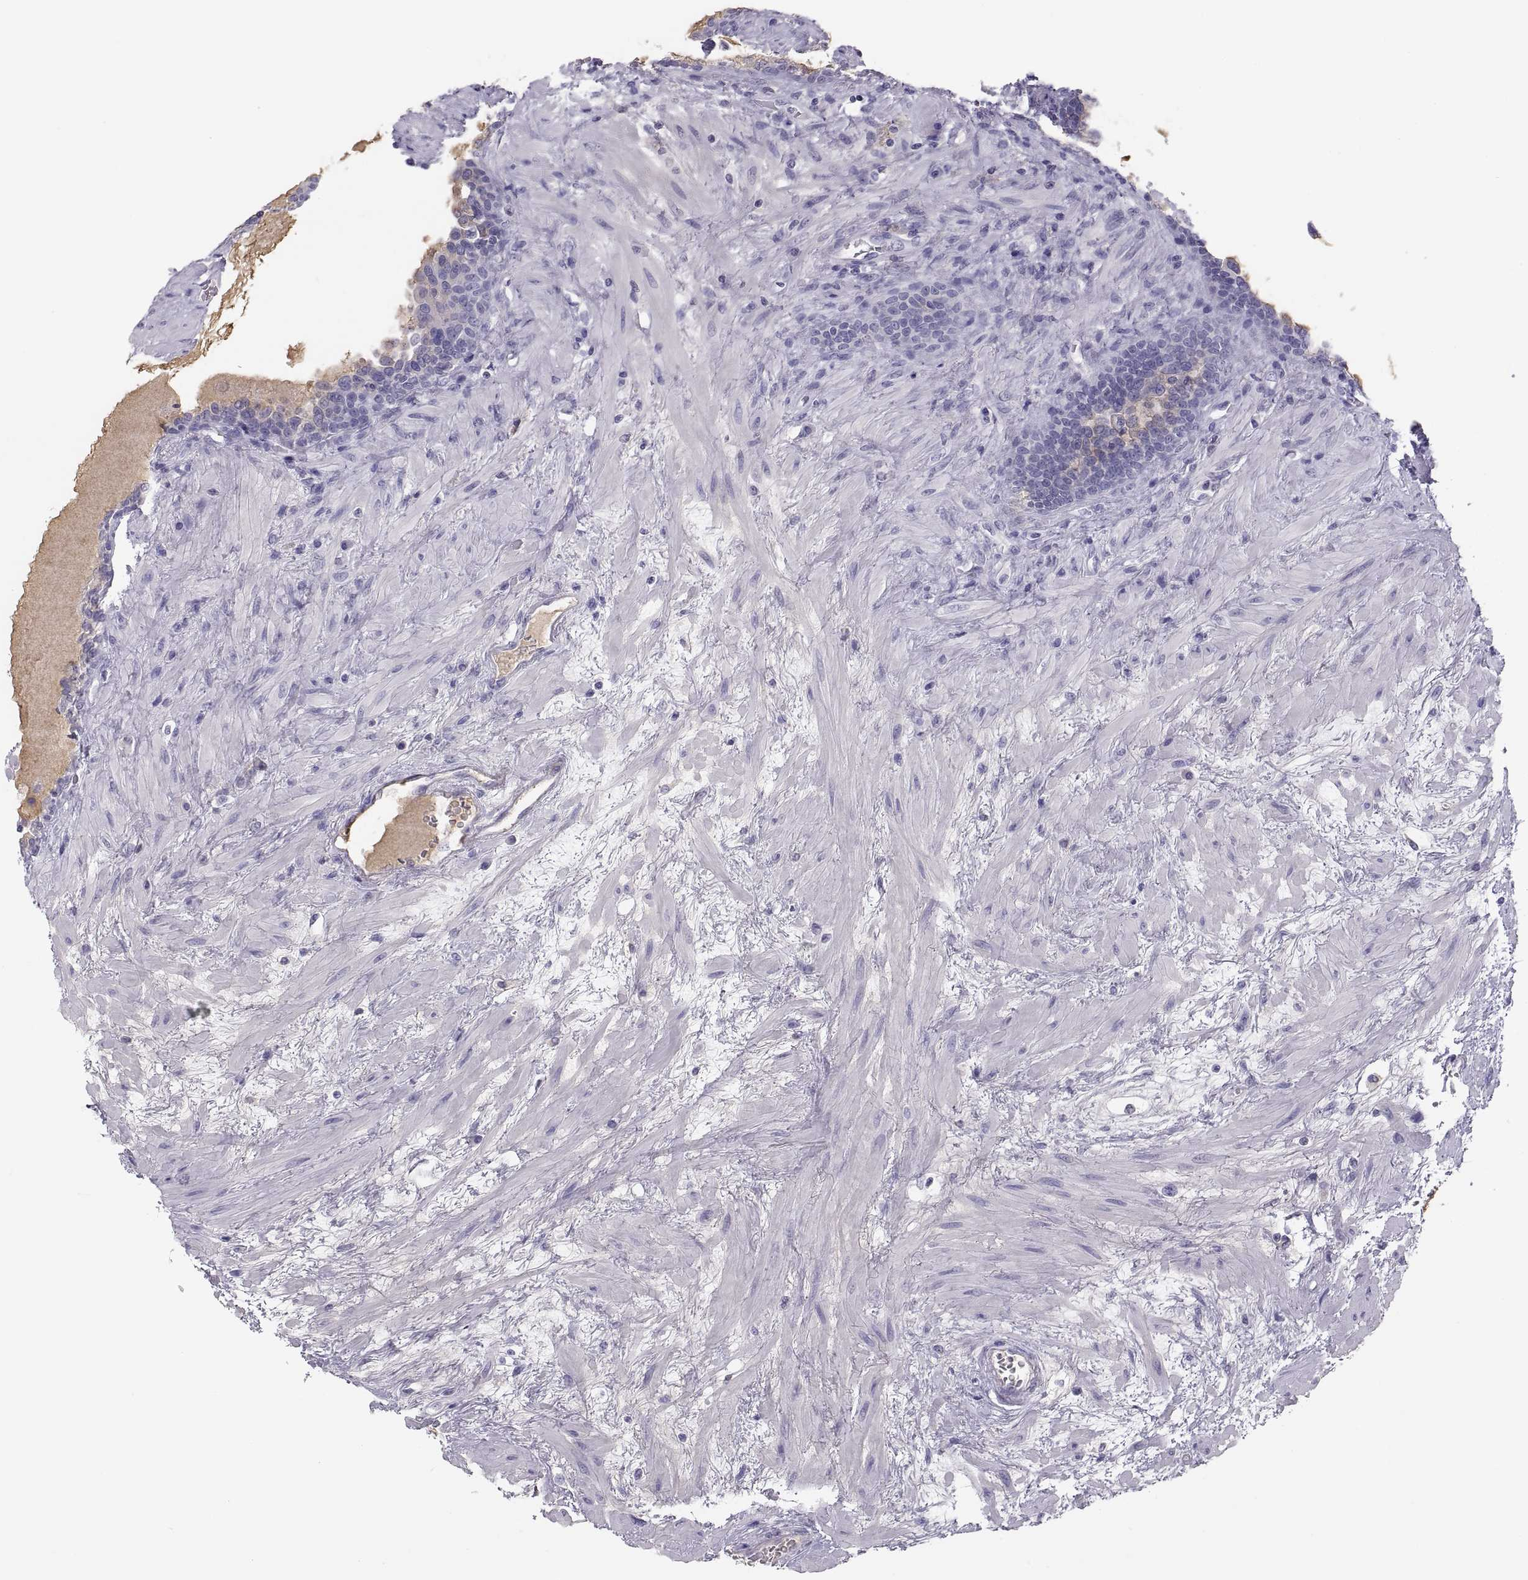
{"staining": {"intensity": "negative", "quantity": "none", "location": "none"}, "tissue": "prostate", "cell_type": "Glandular cells", "image_type": "normal", "snomed": [{"axis": "morphology", "description": "Normal tissue, NOS"}, {"axis": "topography", "description": "Prostate"}], "caption": "The micrograph reveals no staining of glandular cells in normal prostate.", "gene": "MAGEB2", "patient": {"sex": "male", "age": 63}}